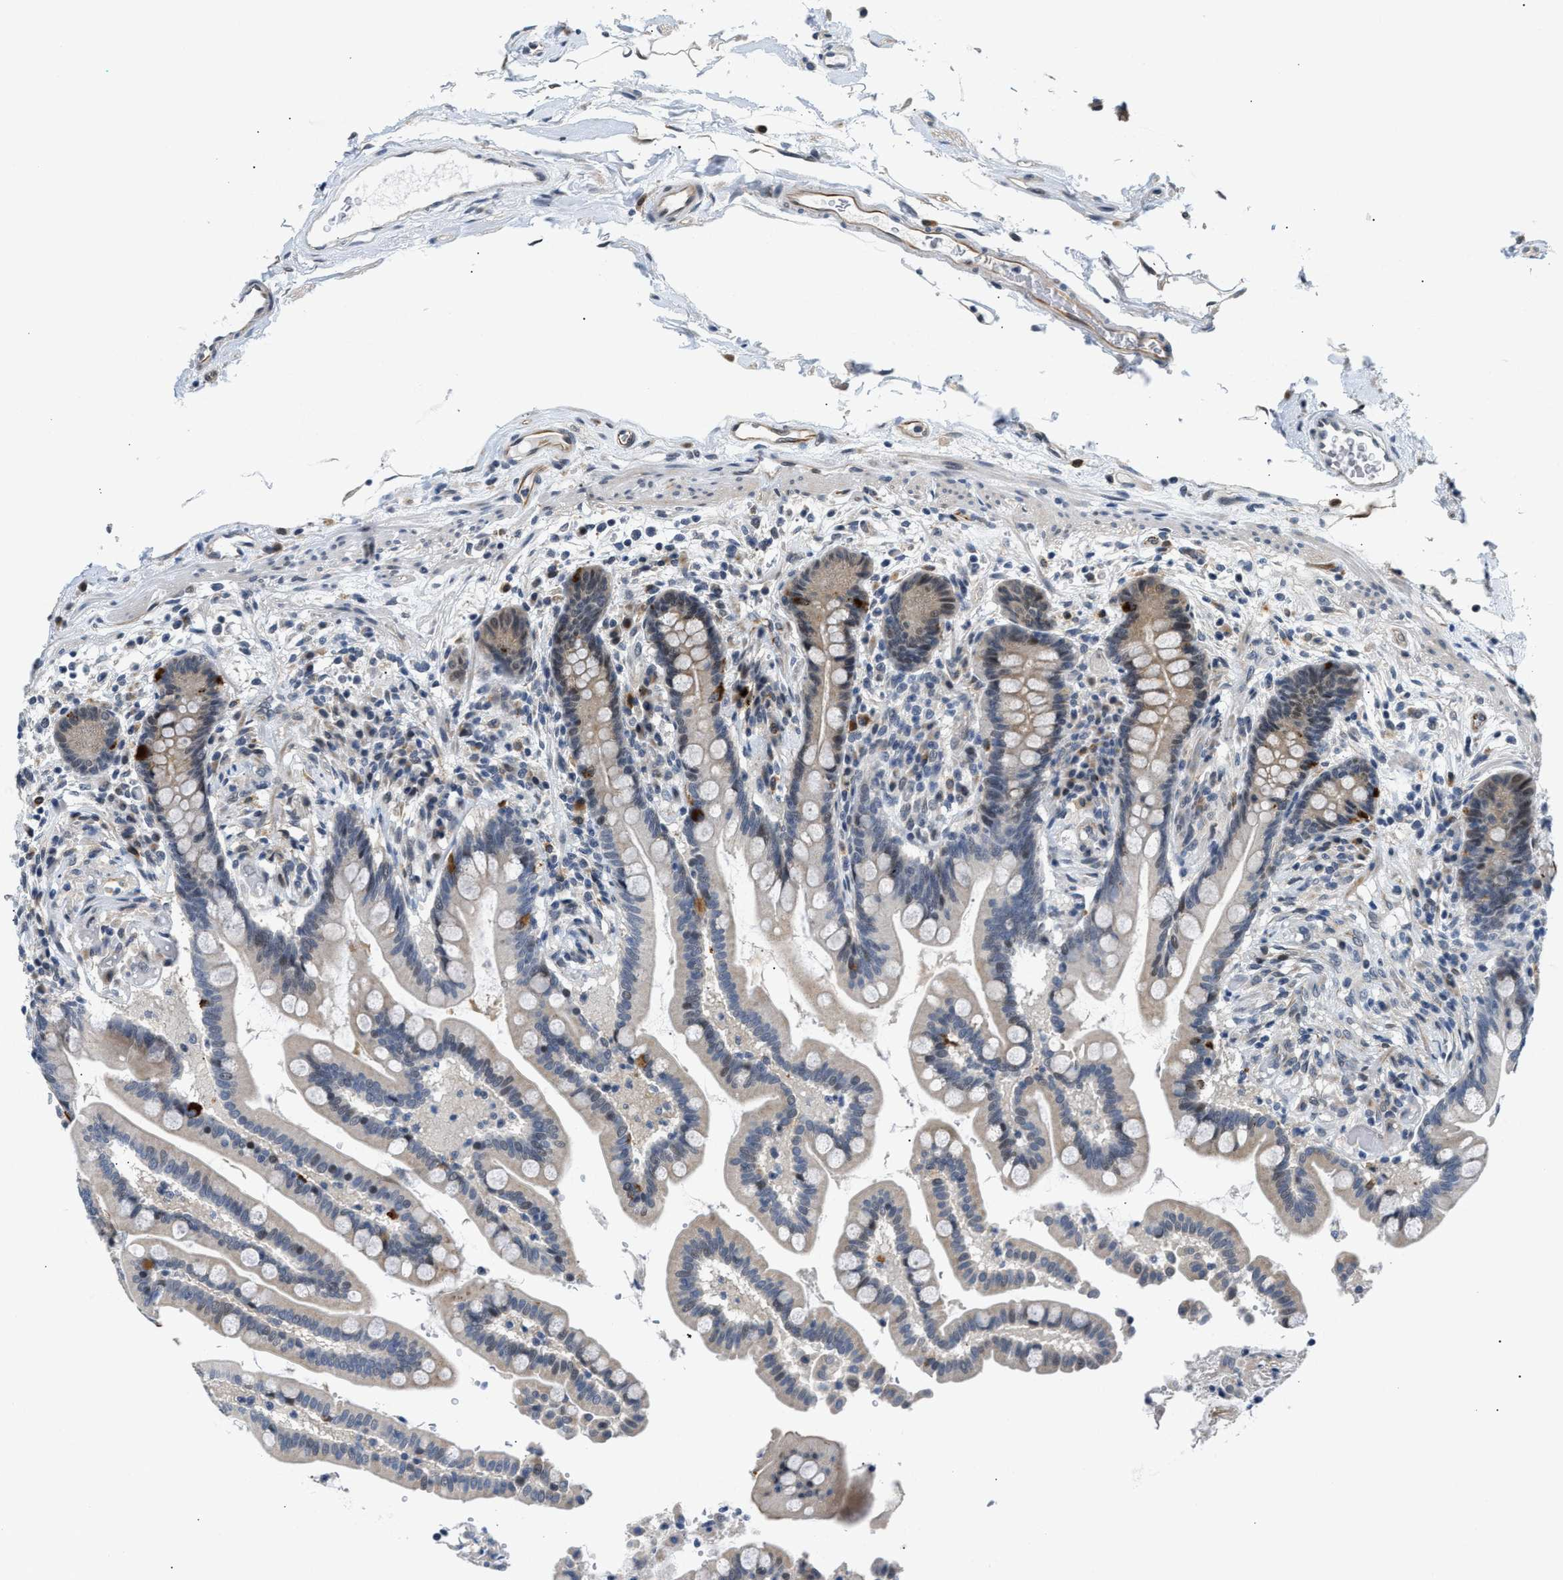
{"staining": {"intensity": "moderate", "quantity": ">75%", "location": "cytoplasmic/membranous"}, "tissue": "colon", "cell_type": "Endothelial cells", "image_type": "normal", "snomed": [{"axis": "morphology", "description": "Normal tissue, NOS"}, {"axis": "topography", "description": "Colon"}], "caption": "This is an image of immunohistochemistry (IHC) staining of normal colon, which shows moderate positivity in the cytoplasmic/membranous of endothelial cells.", "gene": "PPM1H", "patient": {"sex": "male", "age": 73}}